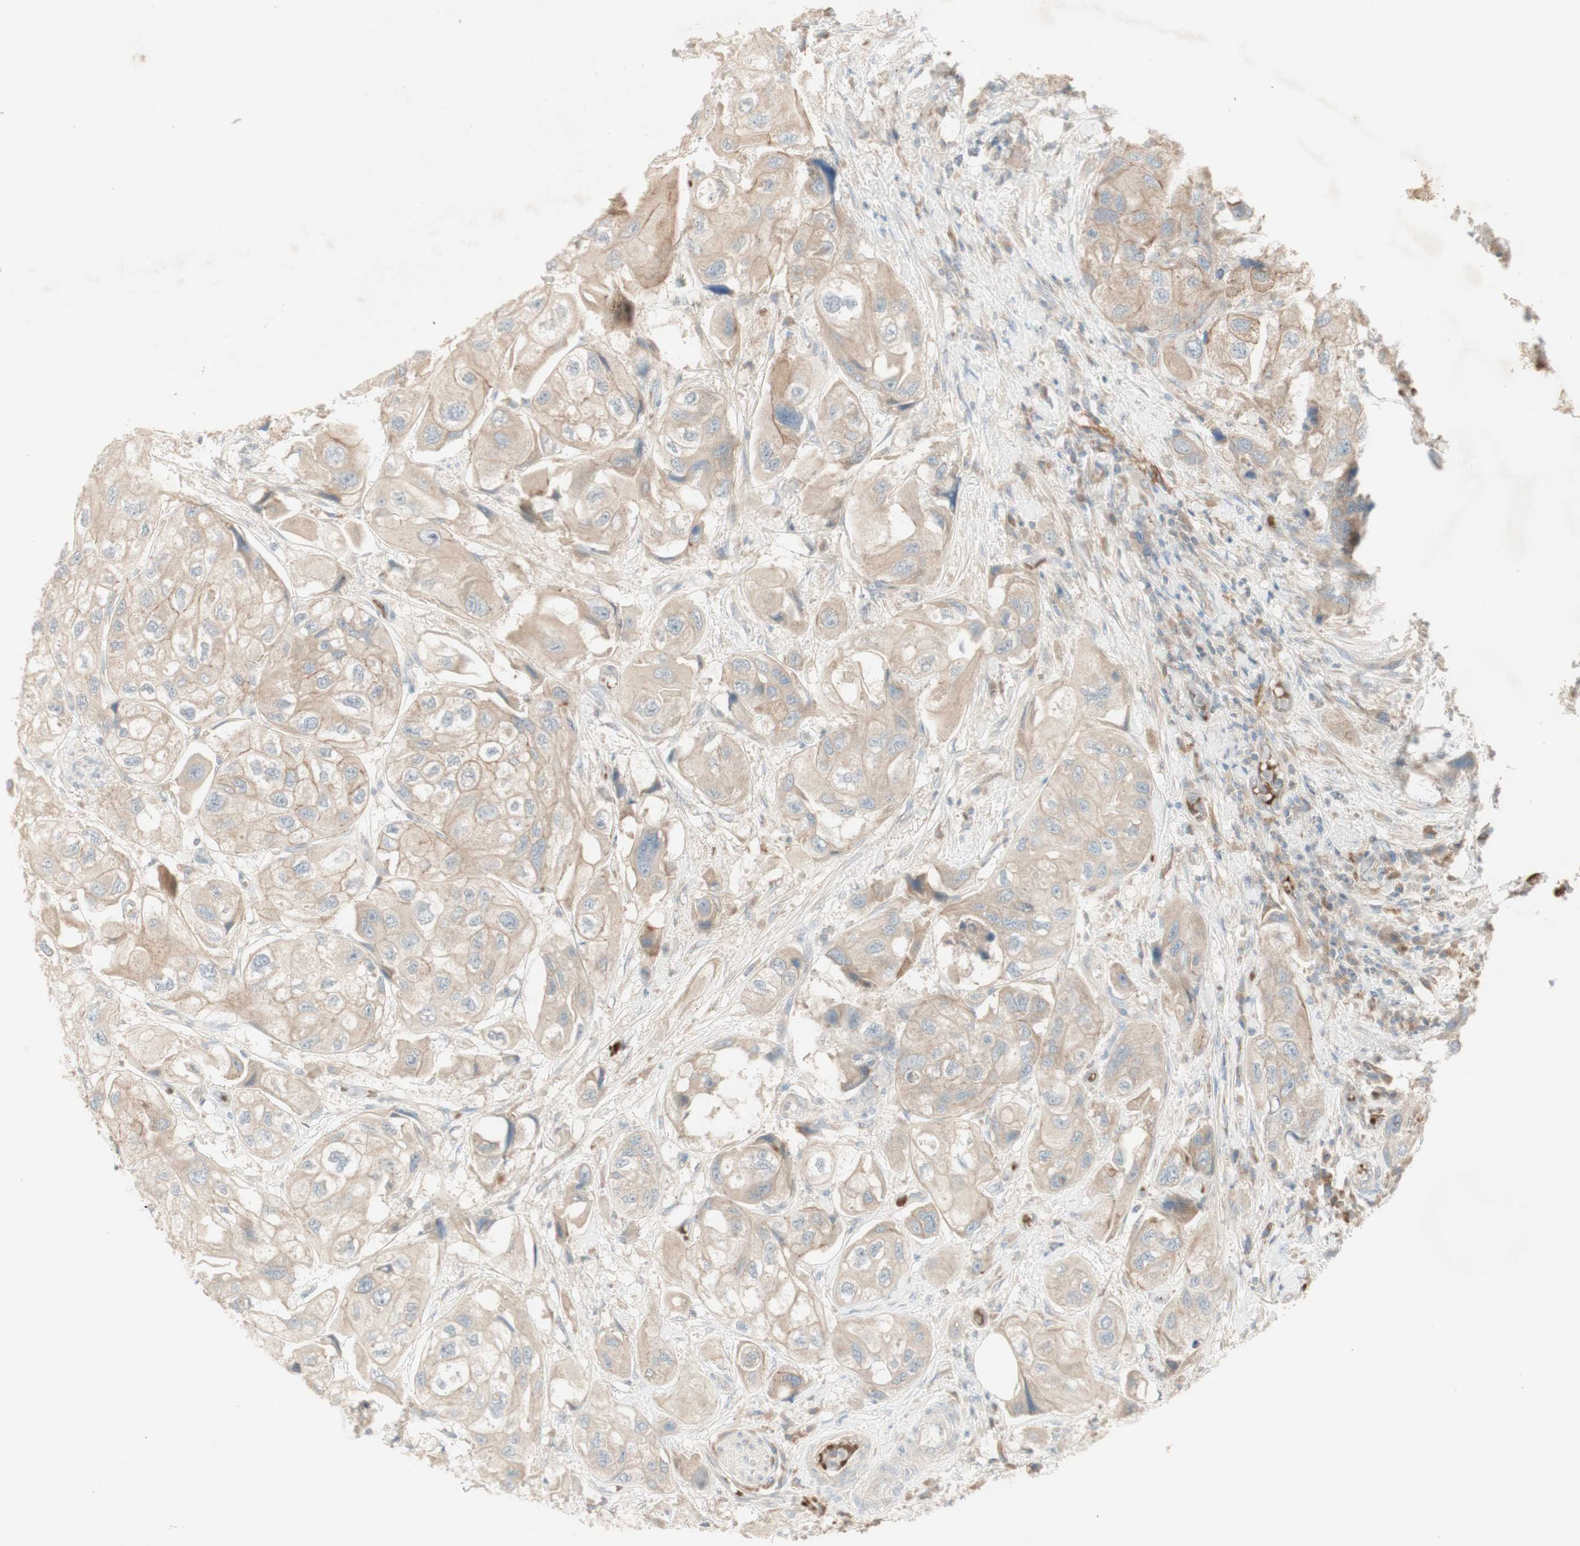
{"staining": {"intensity": "moderate", "quantity": "25%-75%", "location": "cytoplasmic/membranous"}, "tissue": "urothelial cancer", "cell_type": "Tumor cells", "image_type": "cancer", "snomed": [{"axis": "morphology", "description": "Urothelial carcinoma, High grade"}, {"axis": "topography", "description": "Urinary bladder"}], "caption": "A medium amount of moderate cytoplasmic/membranous expression is seen in about 25%-75% of tumor cells in high-grade urothelial carcinoma tissue. Immunohistochemistry (ihc) stains the protein of interest in brown and the nuclei are stained blue.", "gene": "PTGER4", "patient": {"sex": "female", "age": 64}}